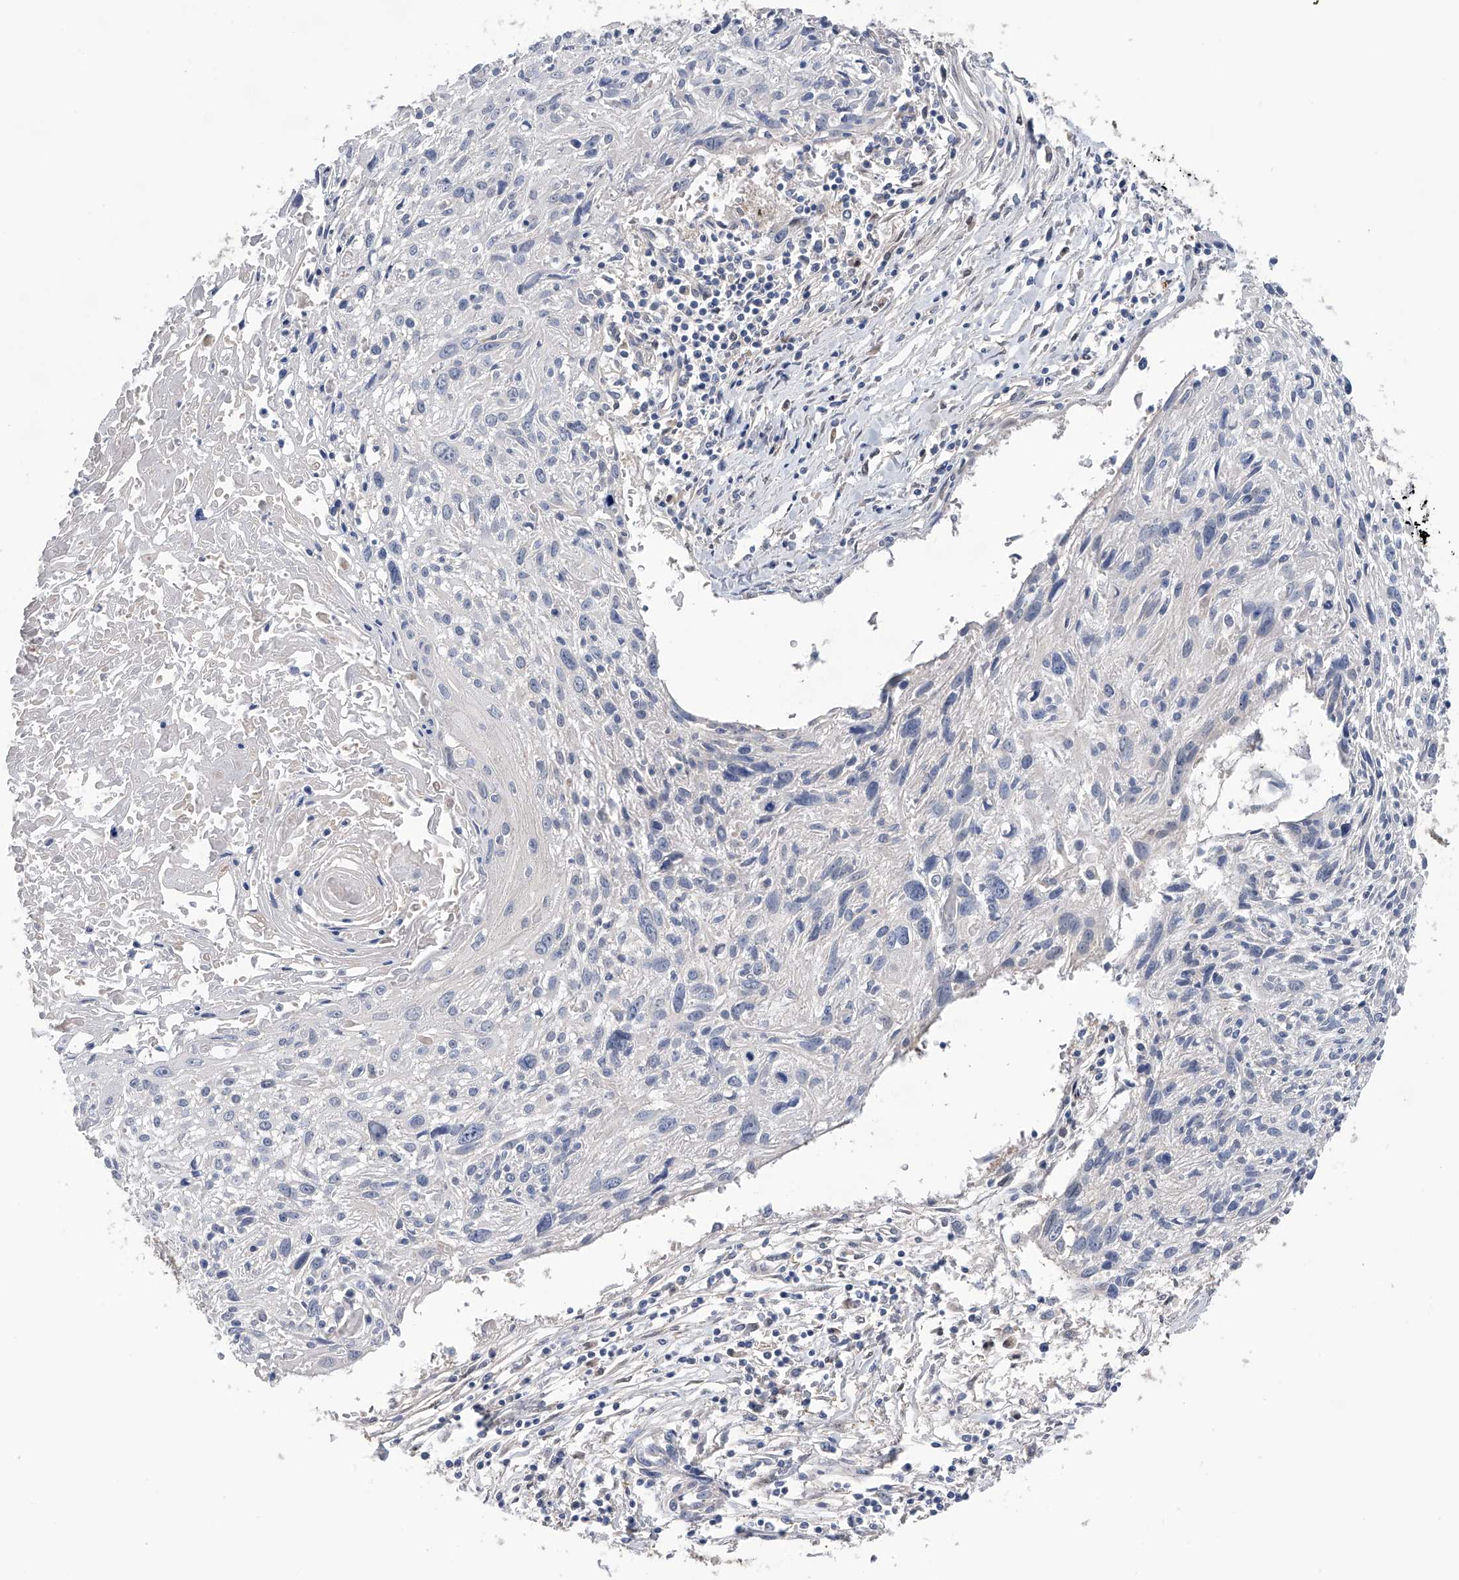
{"staining": {"intensity": "negative", "quantity": "none", "location": "none"}, "tissue": "cervical cancer", "cell_type": "Tumor cells", "image_type": "cancer", "snomed": [{"axis": "morphology", "description": "Squamous cell carcinoma, NOS"}, {"axis": "topography", "description": "Cervix"}], "caption": "Histopathology image shows no protein expression in tumor cells of cervical squamous cell carcinoma tissue.", "gene": "PGM3", "patient": {"sex": "female", "age": 51}}